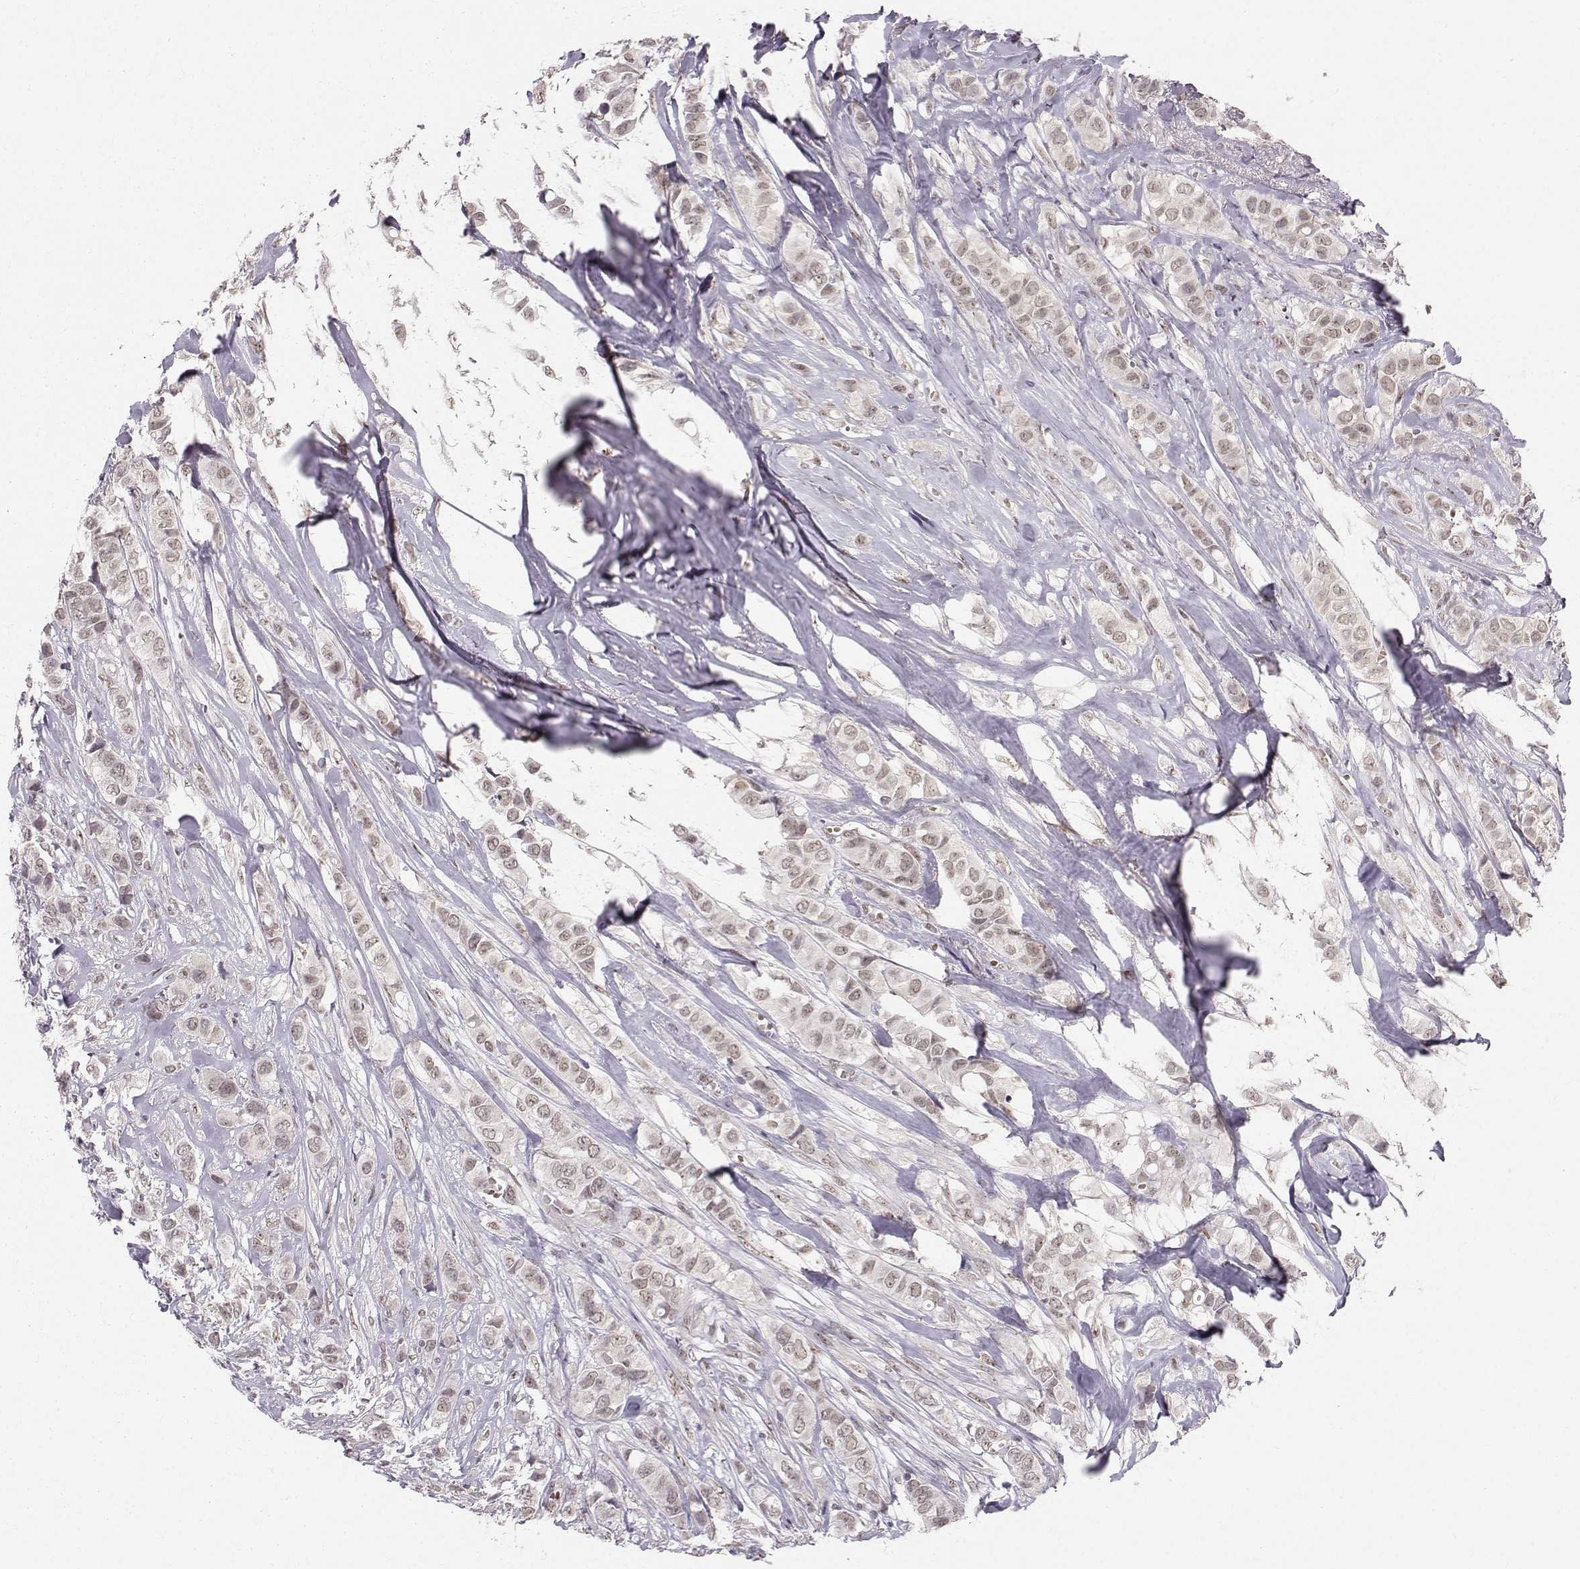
{"staining": {"intensity": "weak", "quantity": ">75%", "location": "cytoplasmic/membranous,nuclear"}, "tissue": "breast cancer", "cell_type": "Tumor cells", "image_type": "cancer", "snomed": [{"axis": "morphology", "description": "Duct carcinoma"}, {"axis": "topography", "description": "Breast"}], "caption": "About >75% of tumor cells in invasive ductal carcinoma (breast) reveal weak cytoplasmic/membranous and nuclear protein positivity as visualized by brown immunohistochemical staining.", "gene": "RPP38", "patient": {"sex": "female", "age": 85}}